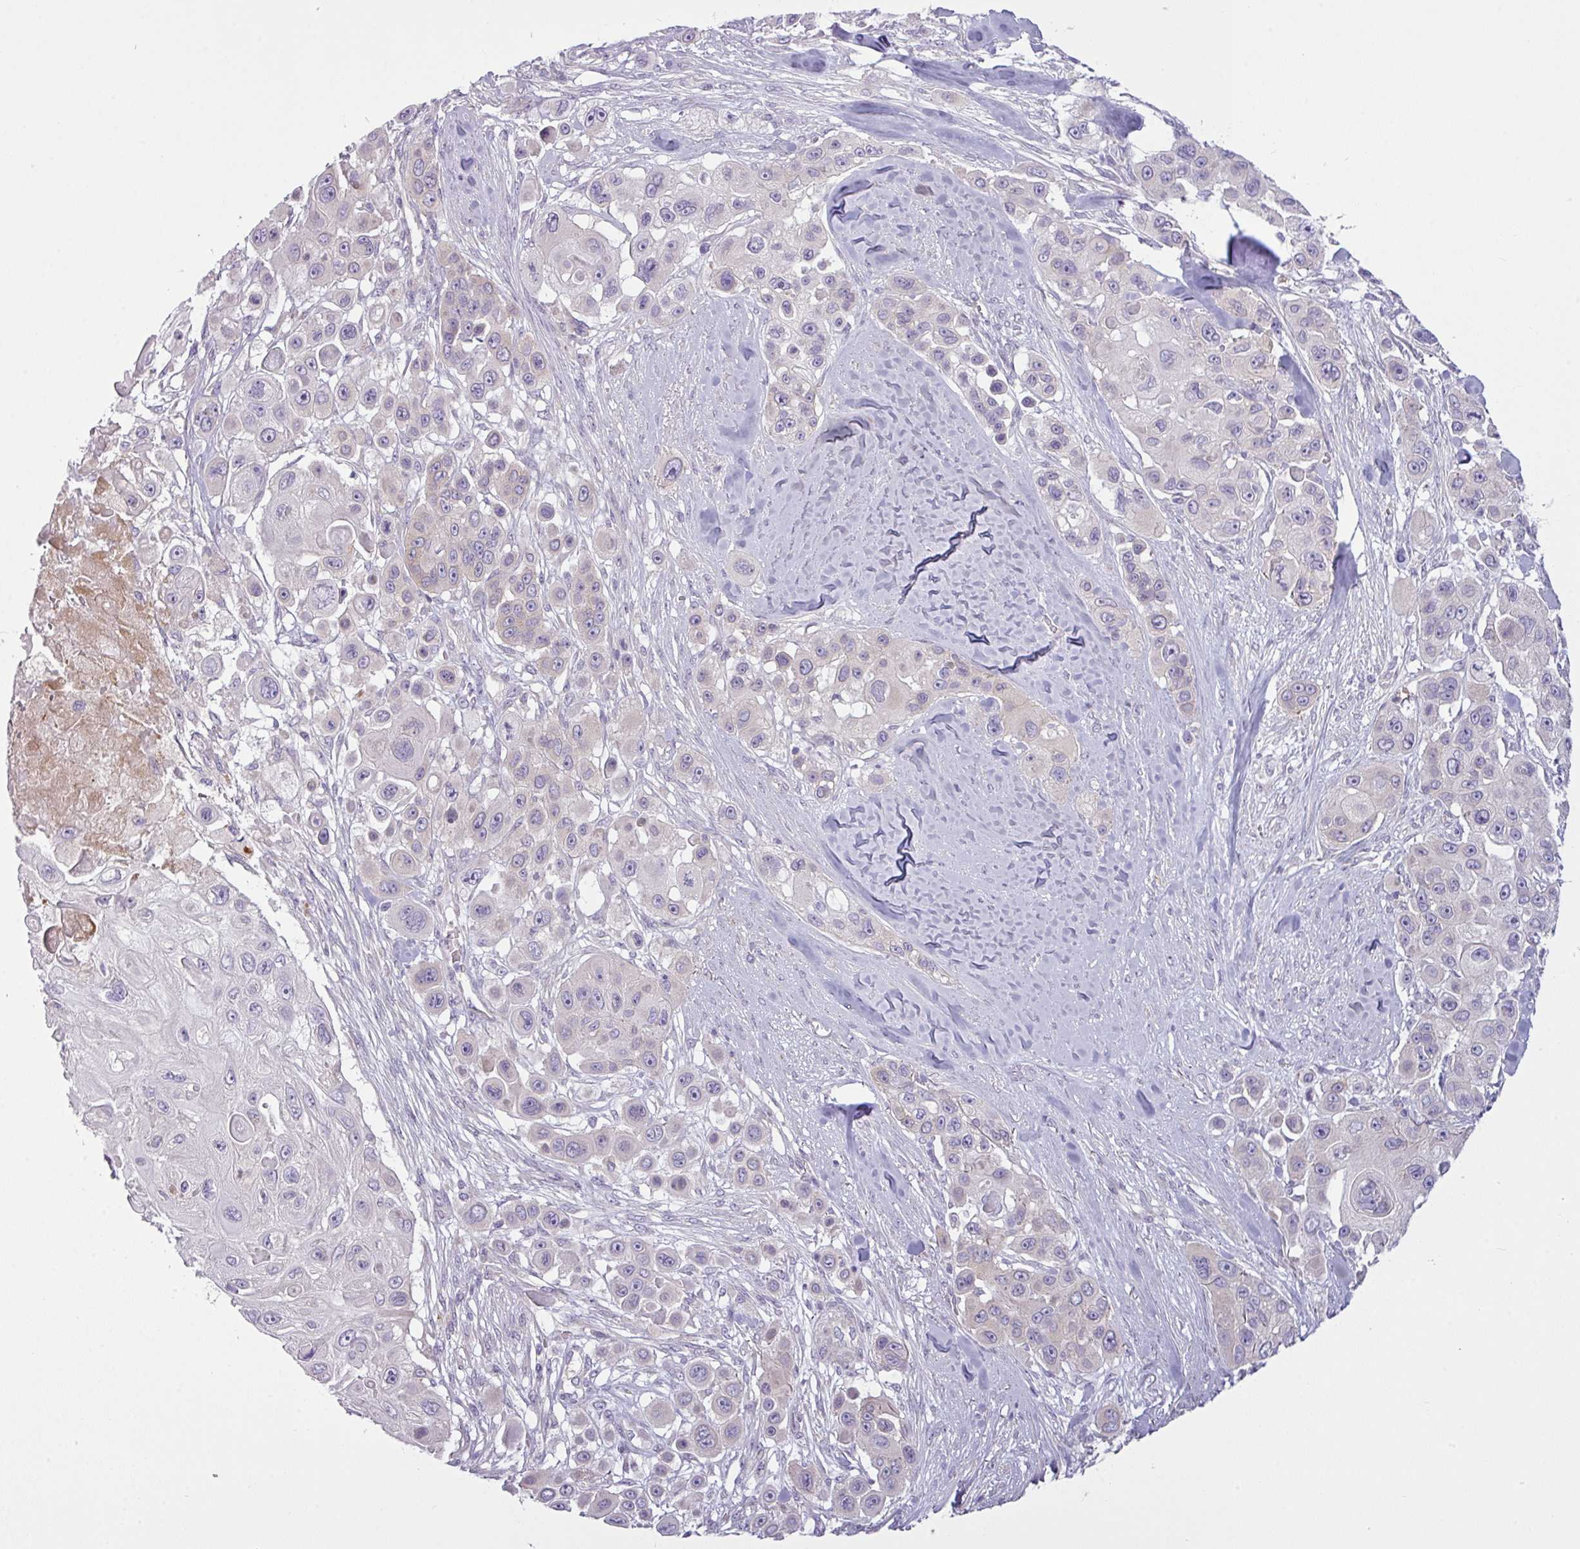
{"staining": {"intensity": "negative", "quantity": "none", "location": "none"}, "tissue": "skin cancer", "cell_type": "Tumor cells", "image_type": "cancer", "snomed": [{"axis": "morphology", "description": "Squamous cell carcinoma, NOS"}, {"axis": "topography", "description": "Skin"}], "caption": "An image of skin cancer stained for a protein demonstrates no brown staining in tumor cells.", "gene": "CAMK2B", "patient": {"sex": "male", "age": 67}}